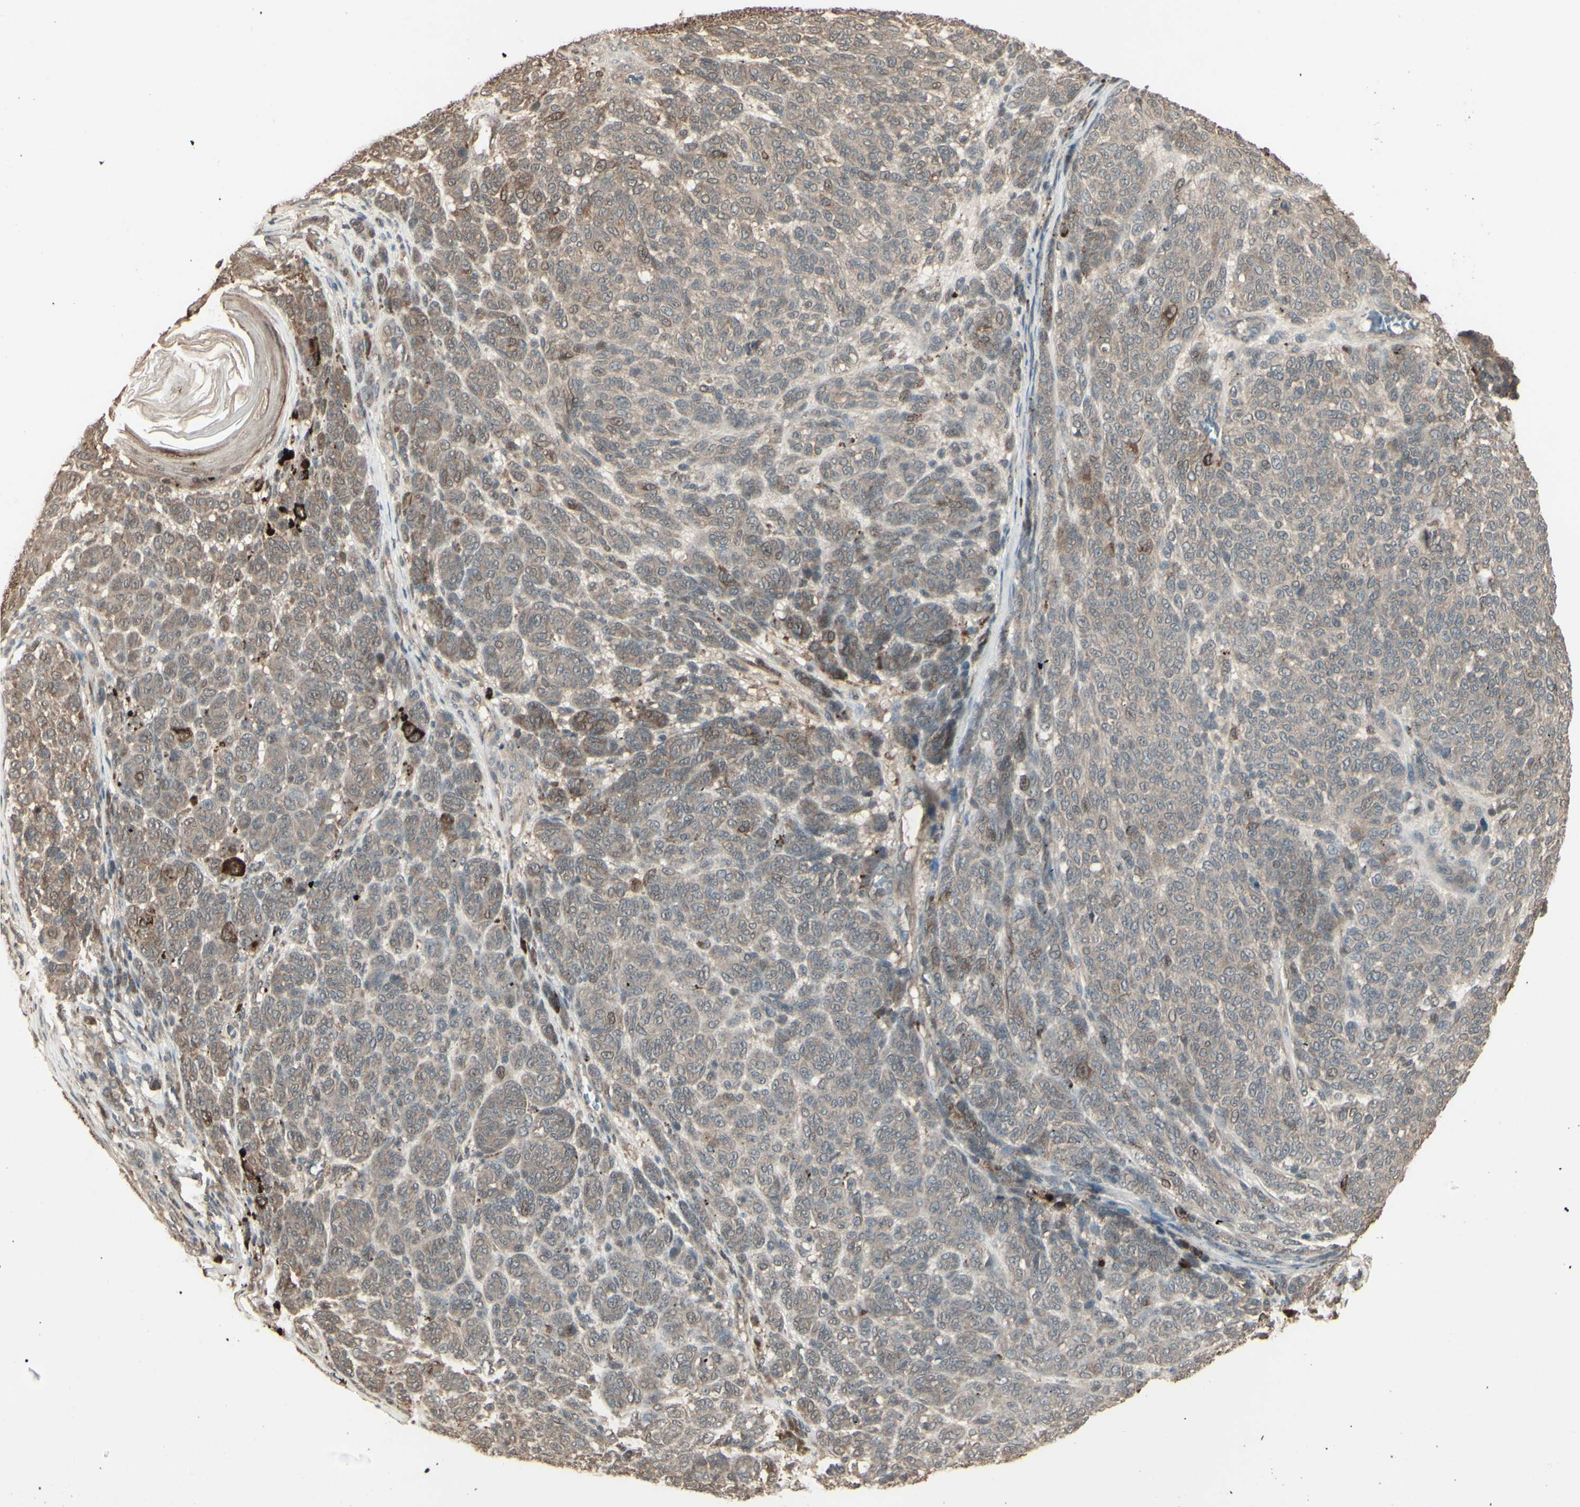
{"staining": {"intensity": "weak", "quantity": ">75%", "location": "cytoplasmic/membranous"}, "tissue": "melanoma", "cell_type": "Tumor cells", "image_type": "cancer", "snomed": [{"axis": "morphology", "description": "Malignant melanoma, NOS"}, {"axis": "topography", "description": "Skin"}], "caption": "Tumor cells reveal low levels of weak cytoplasmic/membranous expression in approximately >75% of cells in malignant melanoma. Nuclei are stained in blue.", "gene": "GNAS", "patient": {"sex": "male", "age": 59}}